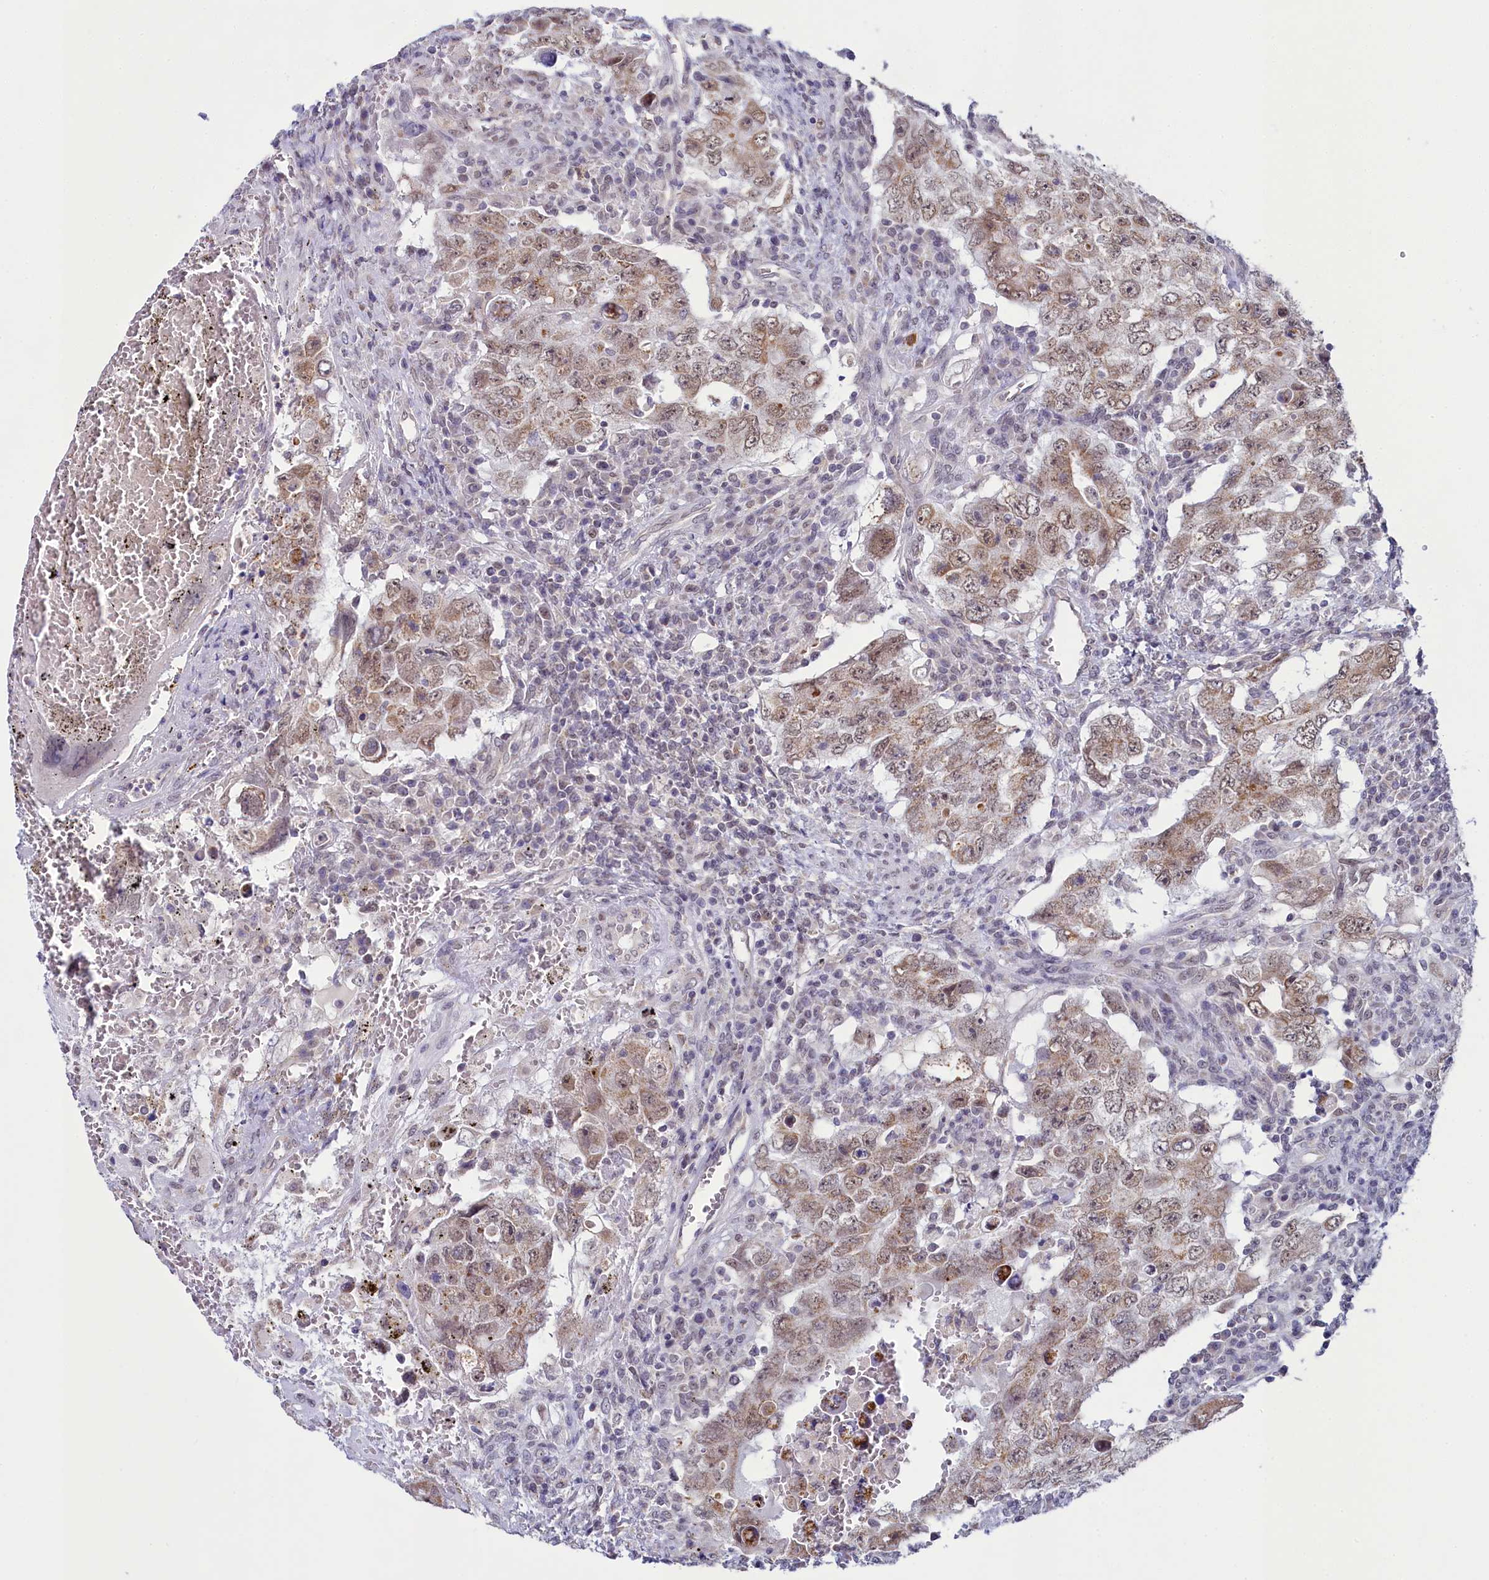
{"staining": {"intensity": "moderate", "quantity": ">75%", "location": "cytoplasmic/membranous,nuclear"}, "tissue": "testis cancer", "cell_type": "Tumor cells", "image_type": "cancer", "snomed": [{"axis": "morphology", "description": "Carcinoma, Embryonal, NOS"}, {"axis": "topography", "description": "Testis"}], "caption": "Immunohistochemical staining of testis embryonal carcinoma reveals medium levels of moderate cytoplasmic/membranous and nuclear staining in about >75% of tumor cells.", "gene": "PPHLN1", "patient": {"sex": "male", "age": 26}}